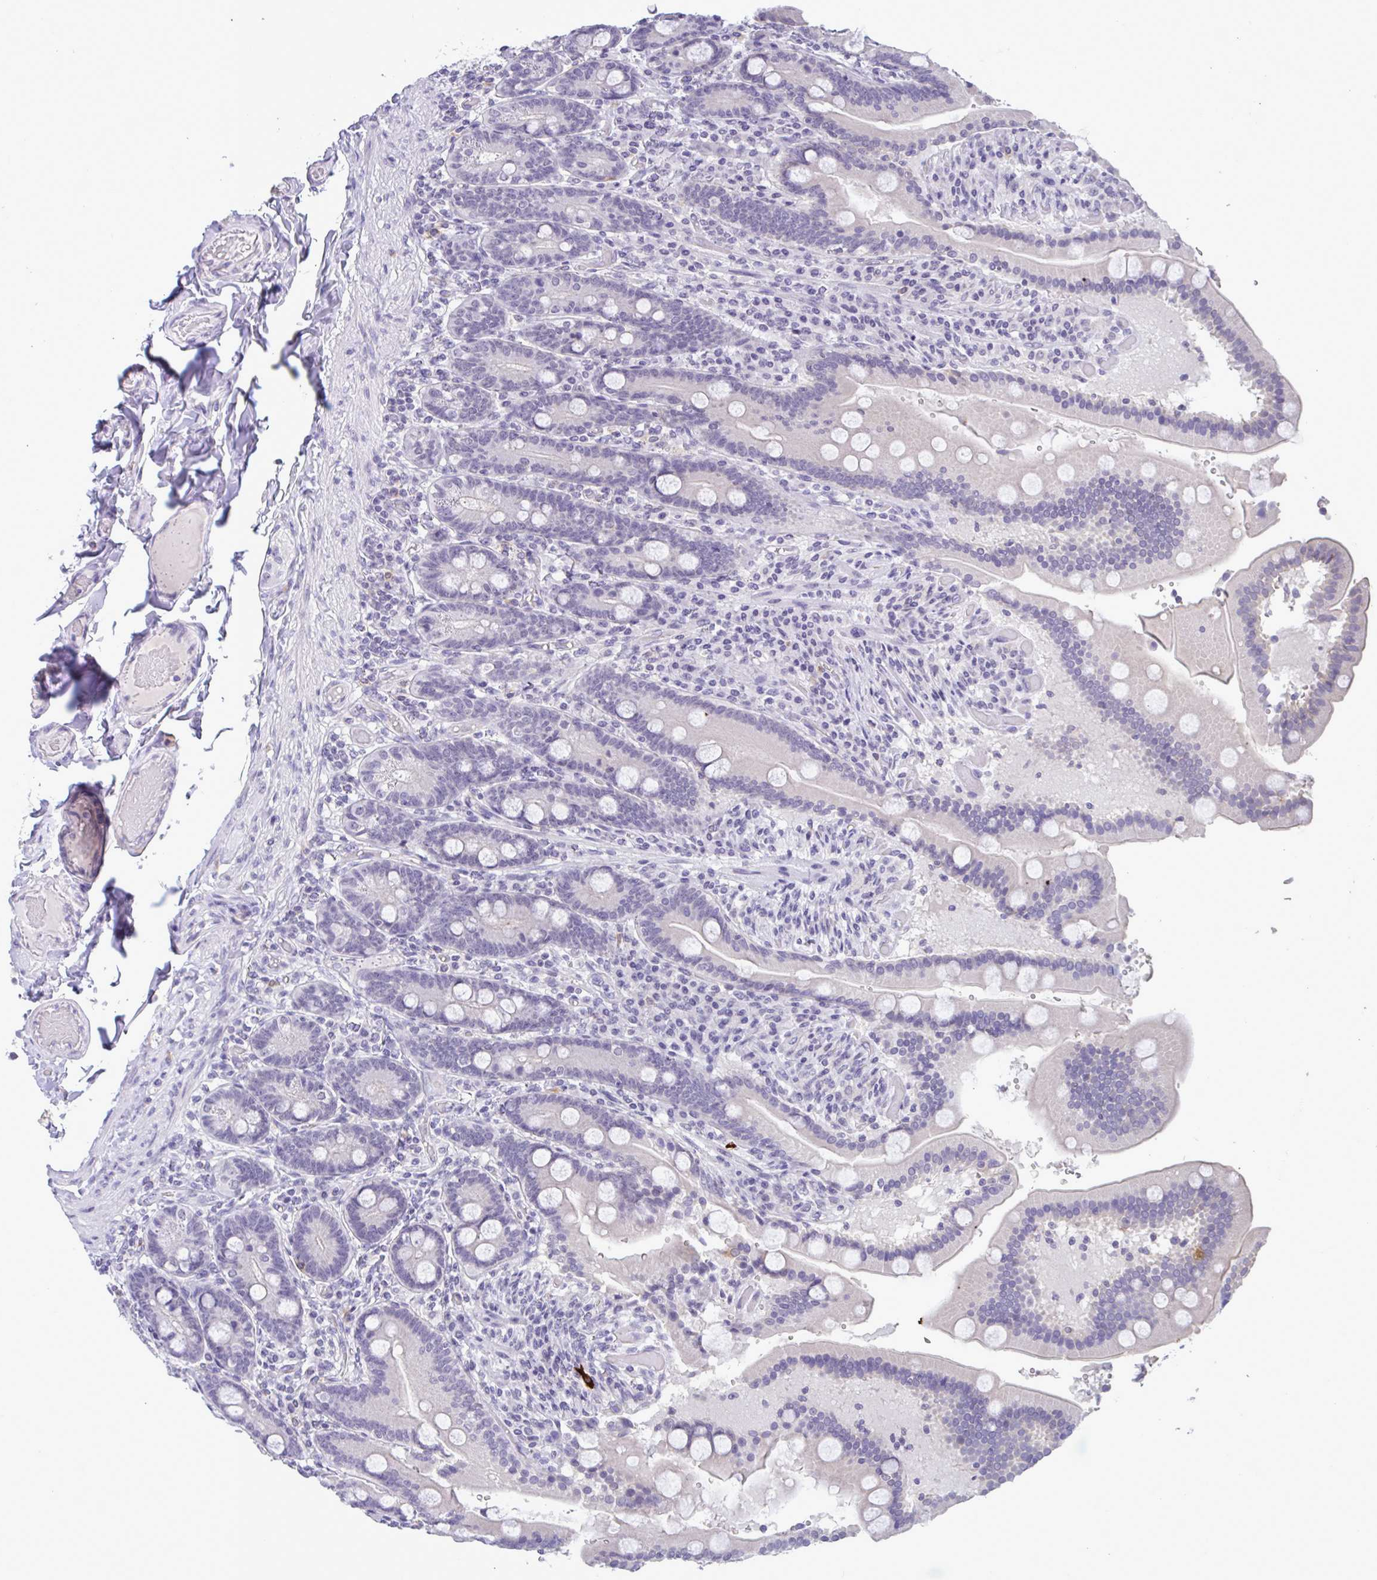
{"staining": {"intensity": "negative", "quantity": "none", "location": "none"}, "tissue": "duodenum", "cell_type": "Glandular cells", "image_type": "normal", "snomed": [{"axis": "morphology", "description": "Normal tissue, NOS"}, {"axis": "topography", "description": "Duodenum"}], "caption": "This micrograph is of normal duodenum stained with immunohistochemistry (IHC) to label a protein in brown with the nuclei are counter-stained blue. There is no positivity in glandular cells. (Immunohistochemistry, brightfield microscopy, high magnification).", "gene": "YBX2", "patient": {"sex": "female", "age": 62}}